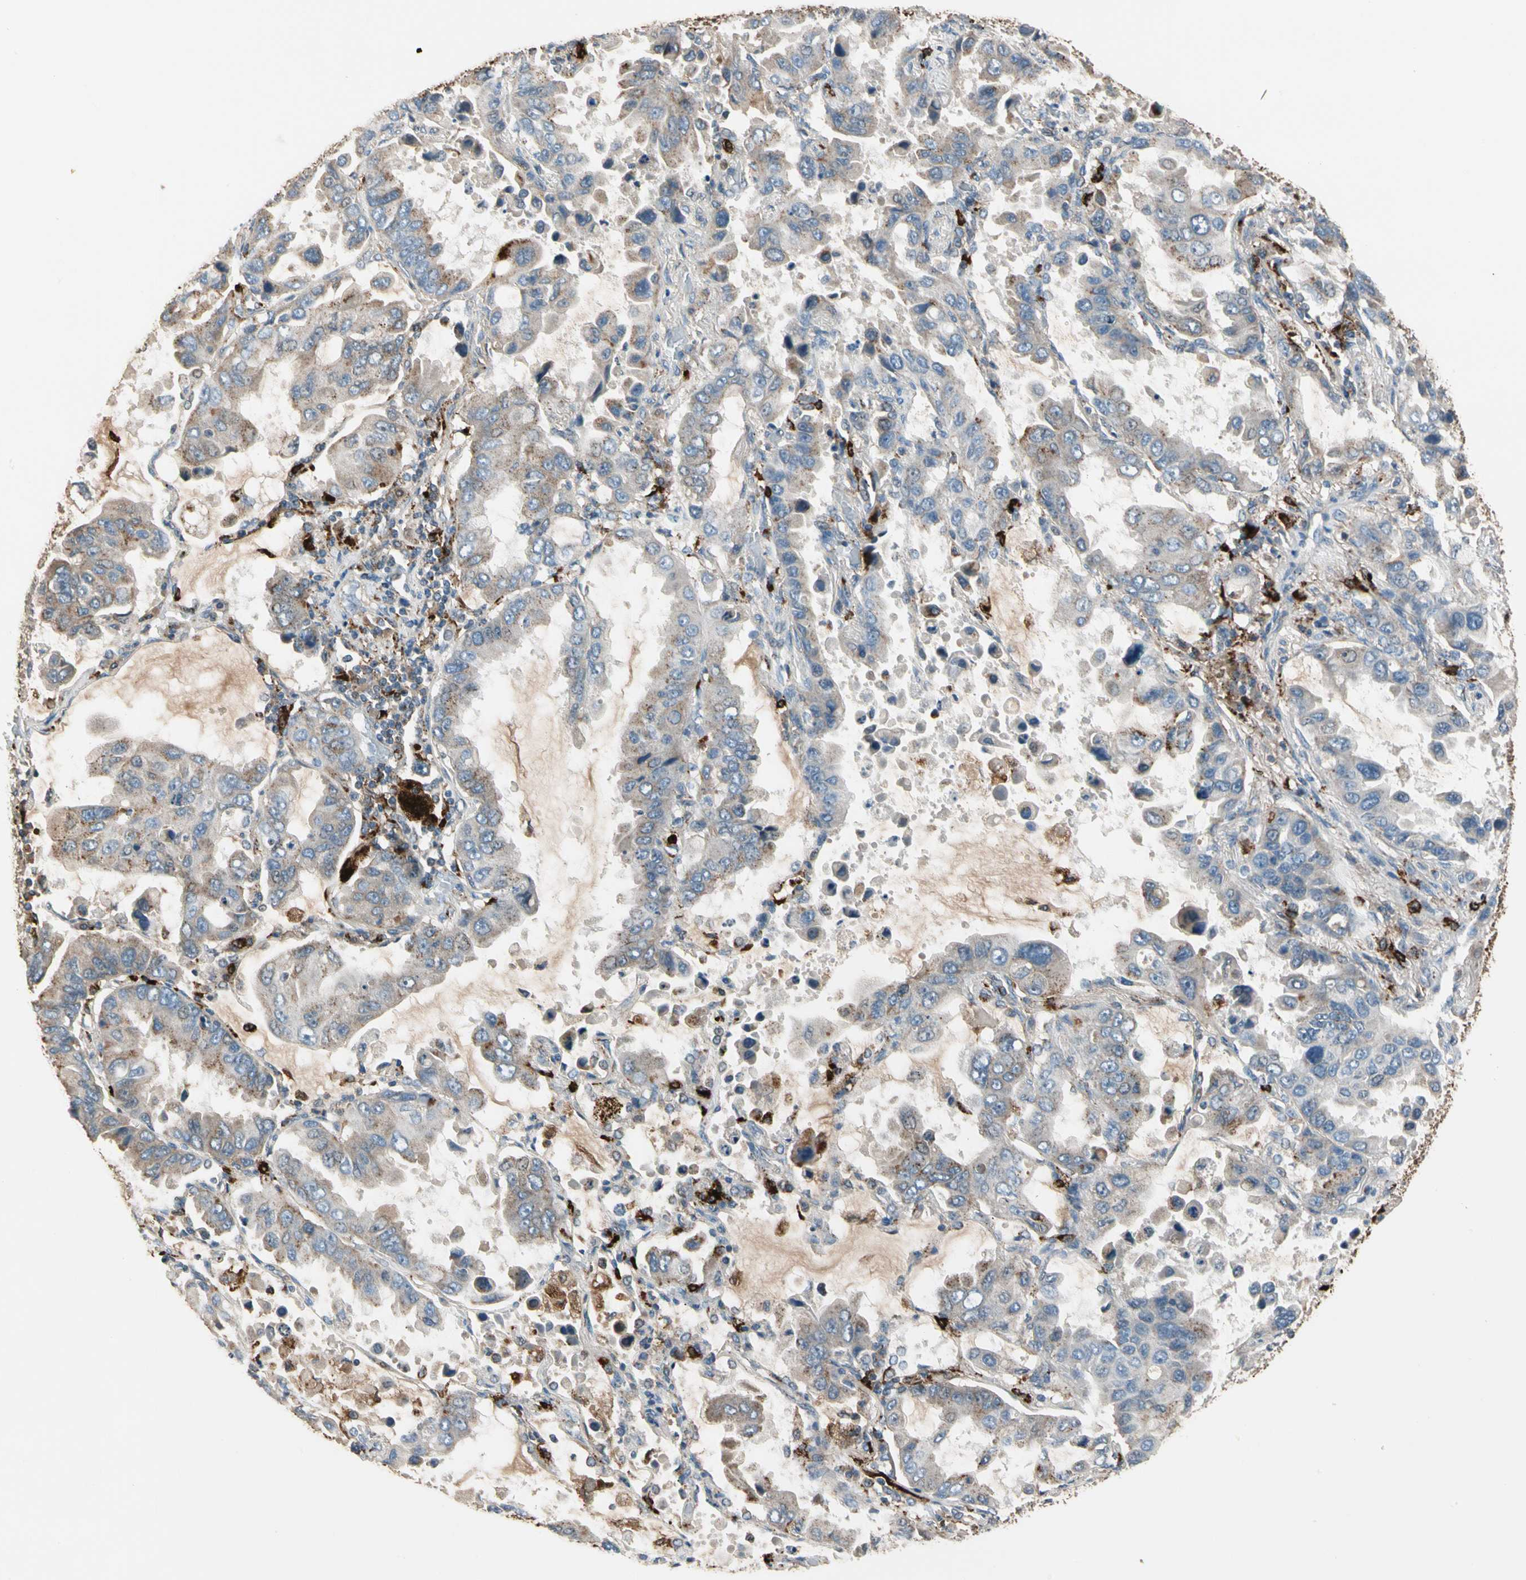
{"staining": {"intensity": "moderate", "quantity": "<25%", "location": "cytoplasmic/membranous"}, "tissue": "lung cancer", "cell_type": "Tumor cells", "image_type": "cancer", "snomed": [{"axis": "morphology", "description": "Adenocarcinoma, NOS"}, {"axis": "topography", "description": "Lung"}], "caption": "This is an image of immunohistochemistry (IHC) staining of adenocarcinoma (lung), which shows moderate staining in the cytoplasmic/membranous of tumor cells.", "gene": "GM2A", "patient": {"sex": "male", "age": 64}}